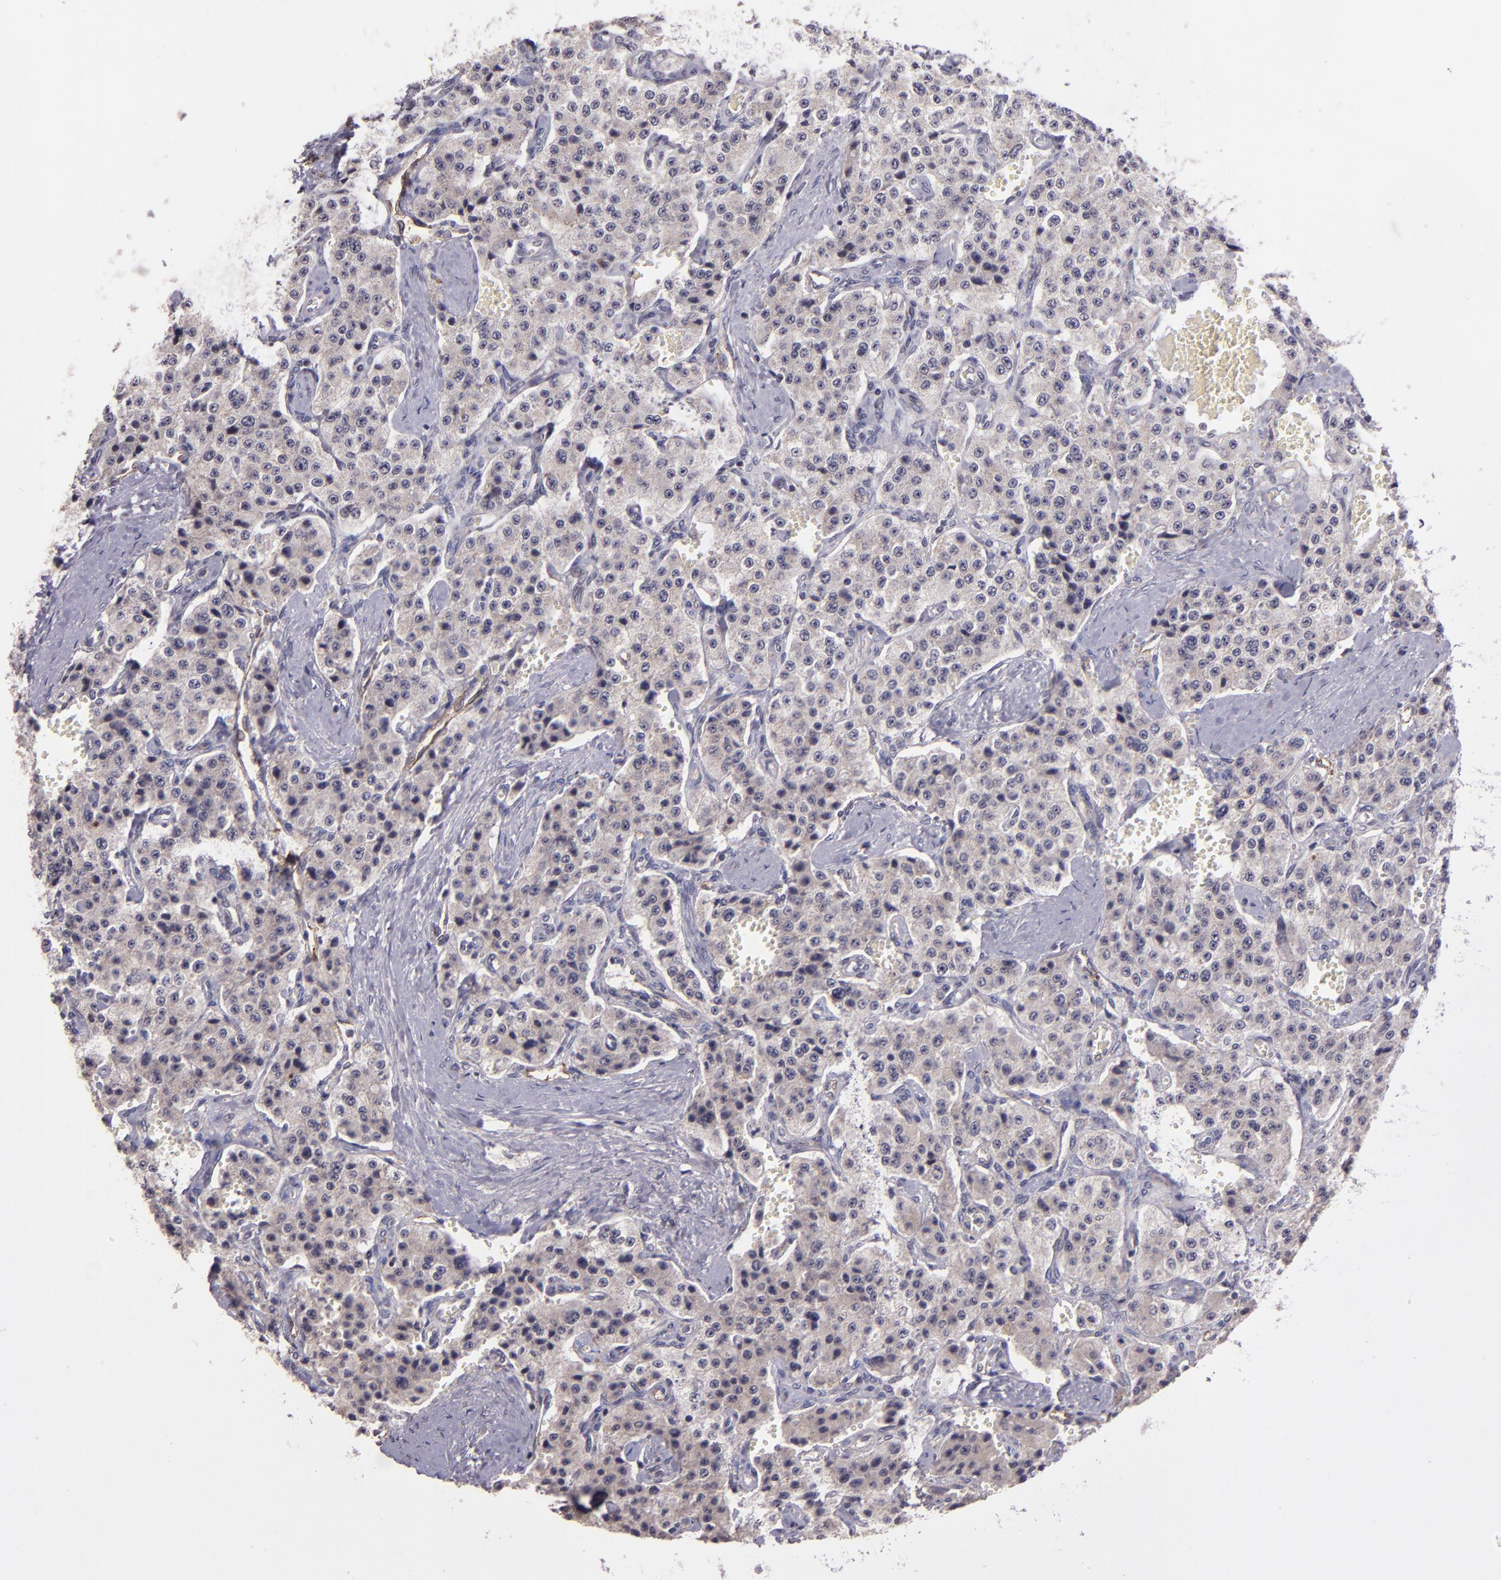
{"staining": {"intensity": "weak", "quantity": ">75%", "location": "cytoplasmic/membranous"}, "tissue": "carcinoid", "cell_type": "Tumor cells", "image_type": "cancer", "snomed": [{"axis": "morphology", "description": "Carcinoid, malignant, NOS"}, {"axis": "topography", "description": "Small intestine"}], "caption": "This is an image of immunohistochemistry staining of carcinoid, which shows weak staining in the cytoplasmic/membranous of tumor cells.", "gene": "TAF7L", "patient": {"sex": "male", "age": 52}}